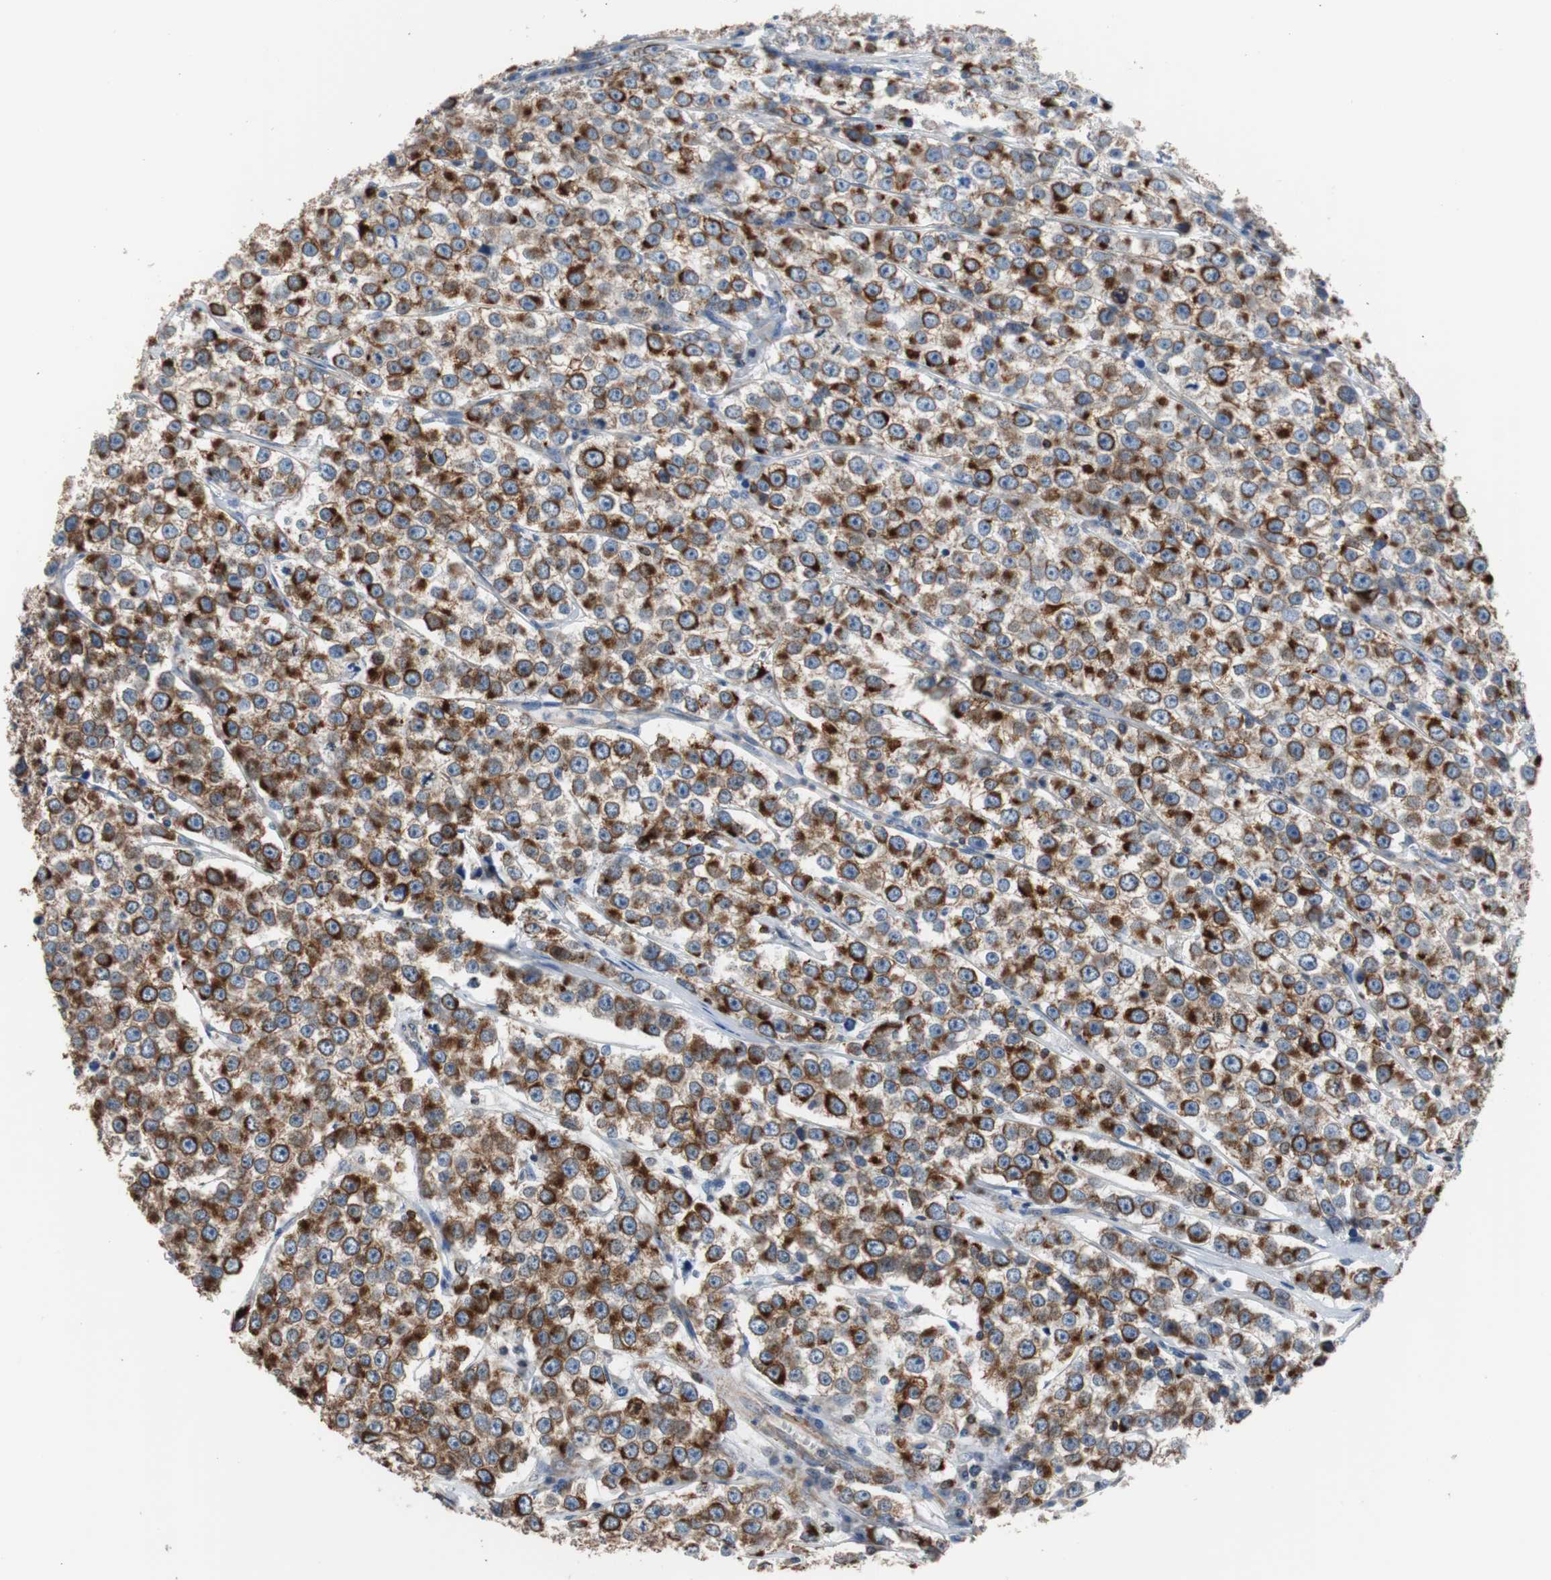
{"staining": {"intensity": "strong", "quantity": ">75%", "location": "cytoplasmic/membranous"}, "tissue": "testis cancer", "cell_type": "Tumor cells", "image_type": "cancer", "snomed": [{"axis": "morphology", "description": "Seminoma, NOS"}, {"axis": "morphology", "description": "Carcinoma, Embryonal, NOS"}, {"axis": "topography", "description": "Testis"}], "caption": "An immunohistochemistry photomicrograph of neoplastic tissue is shown. Protein staining in brown labels strong cytoplasmic/membranous positivity in seminoma (testis) within tumor cells.", "gene": "PBXIP1", "patient": {"sex": "male", "age": 52}}